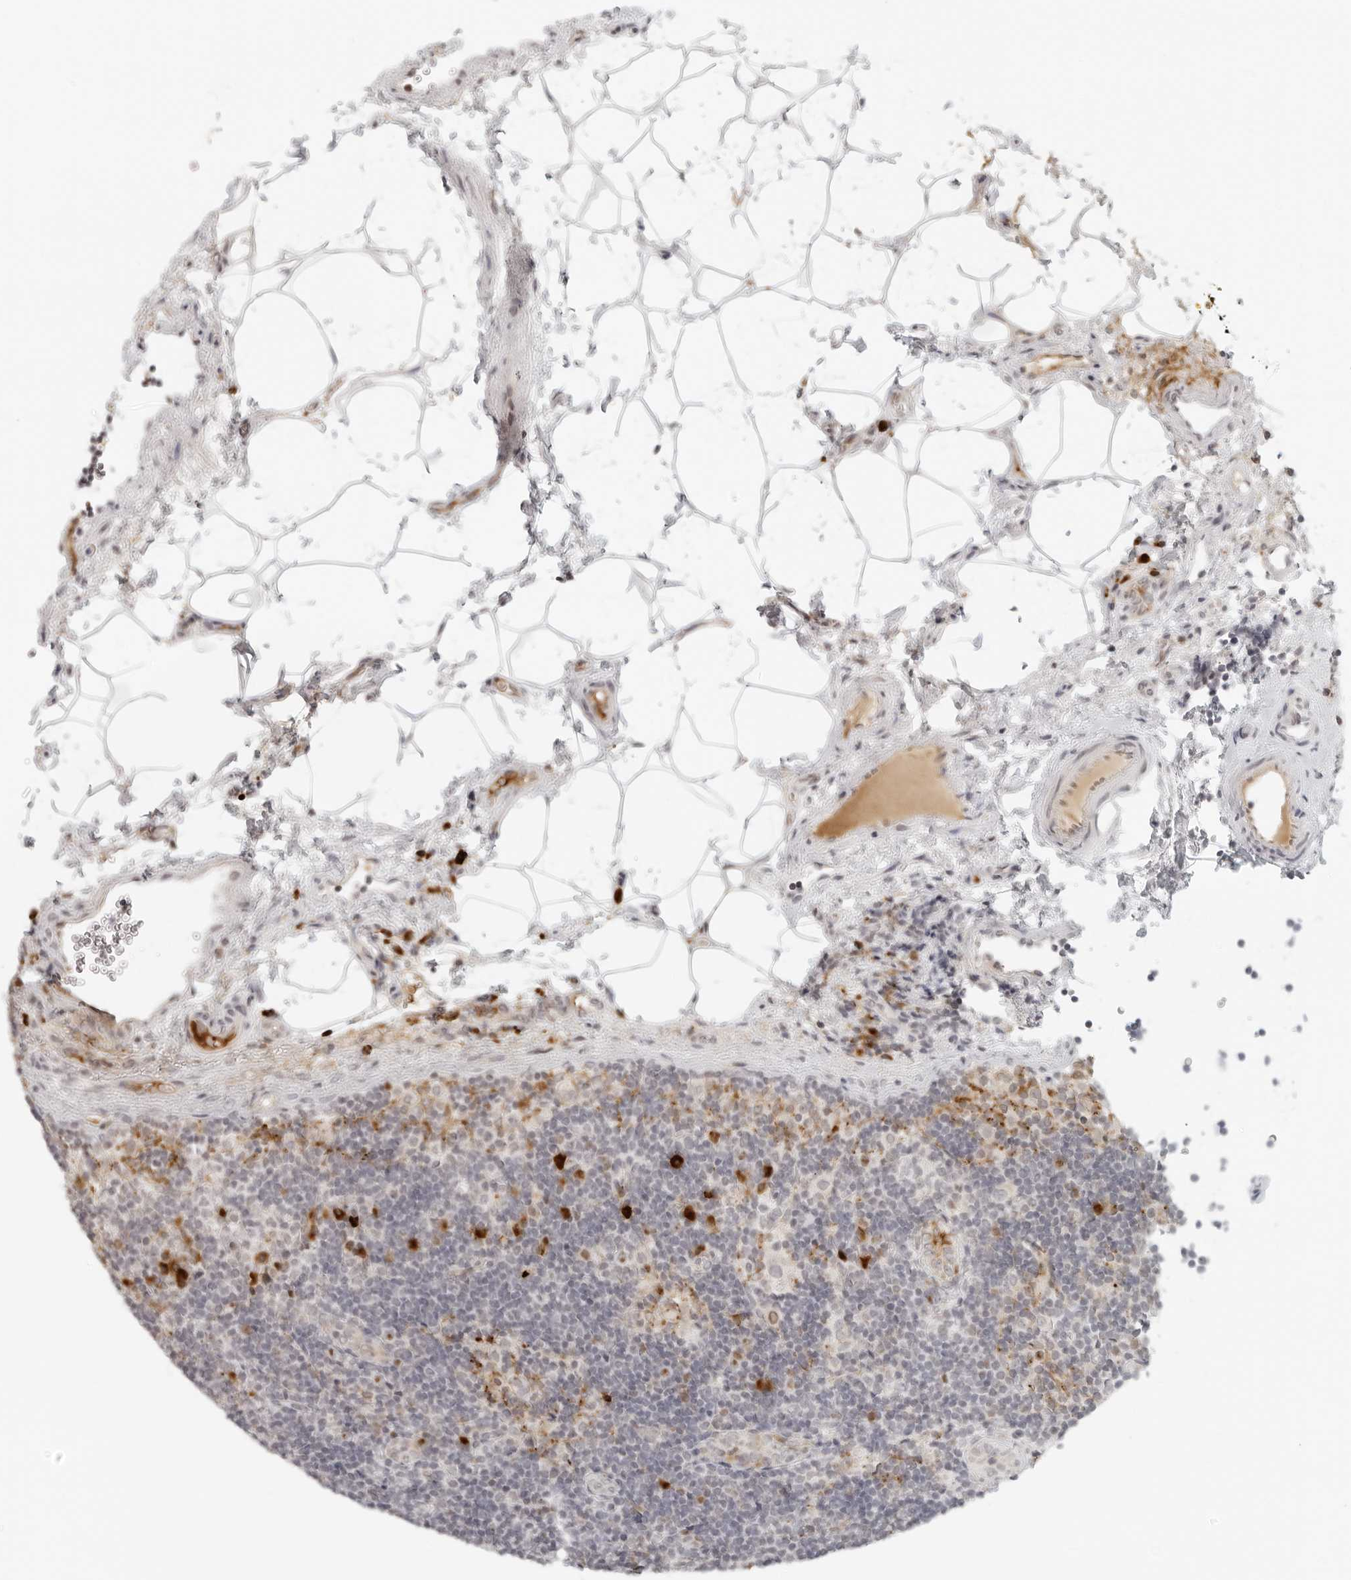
{"staining": {"intensity": "moderate", "quantity": "<25%", "location": "nuclear"}, "tissue": "lymph node", "cell_type": "Germinal center cells", "image_type": "normal", "snomed": [{"axis": "morphology", "description": "Normal tissue, NOS"}, {"axis": "topography", "description": "Lymph node"}], "caption": "DAB immunohistochemical staining of benign lymph node displays moderate nuclear protein positivity in about <25% of germinal center cells.", "gene": "ZNF678", "patient": {"sex": "female", "age": 22}}